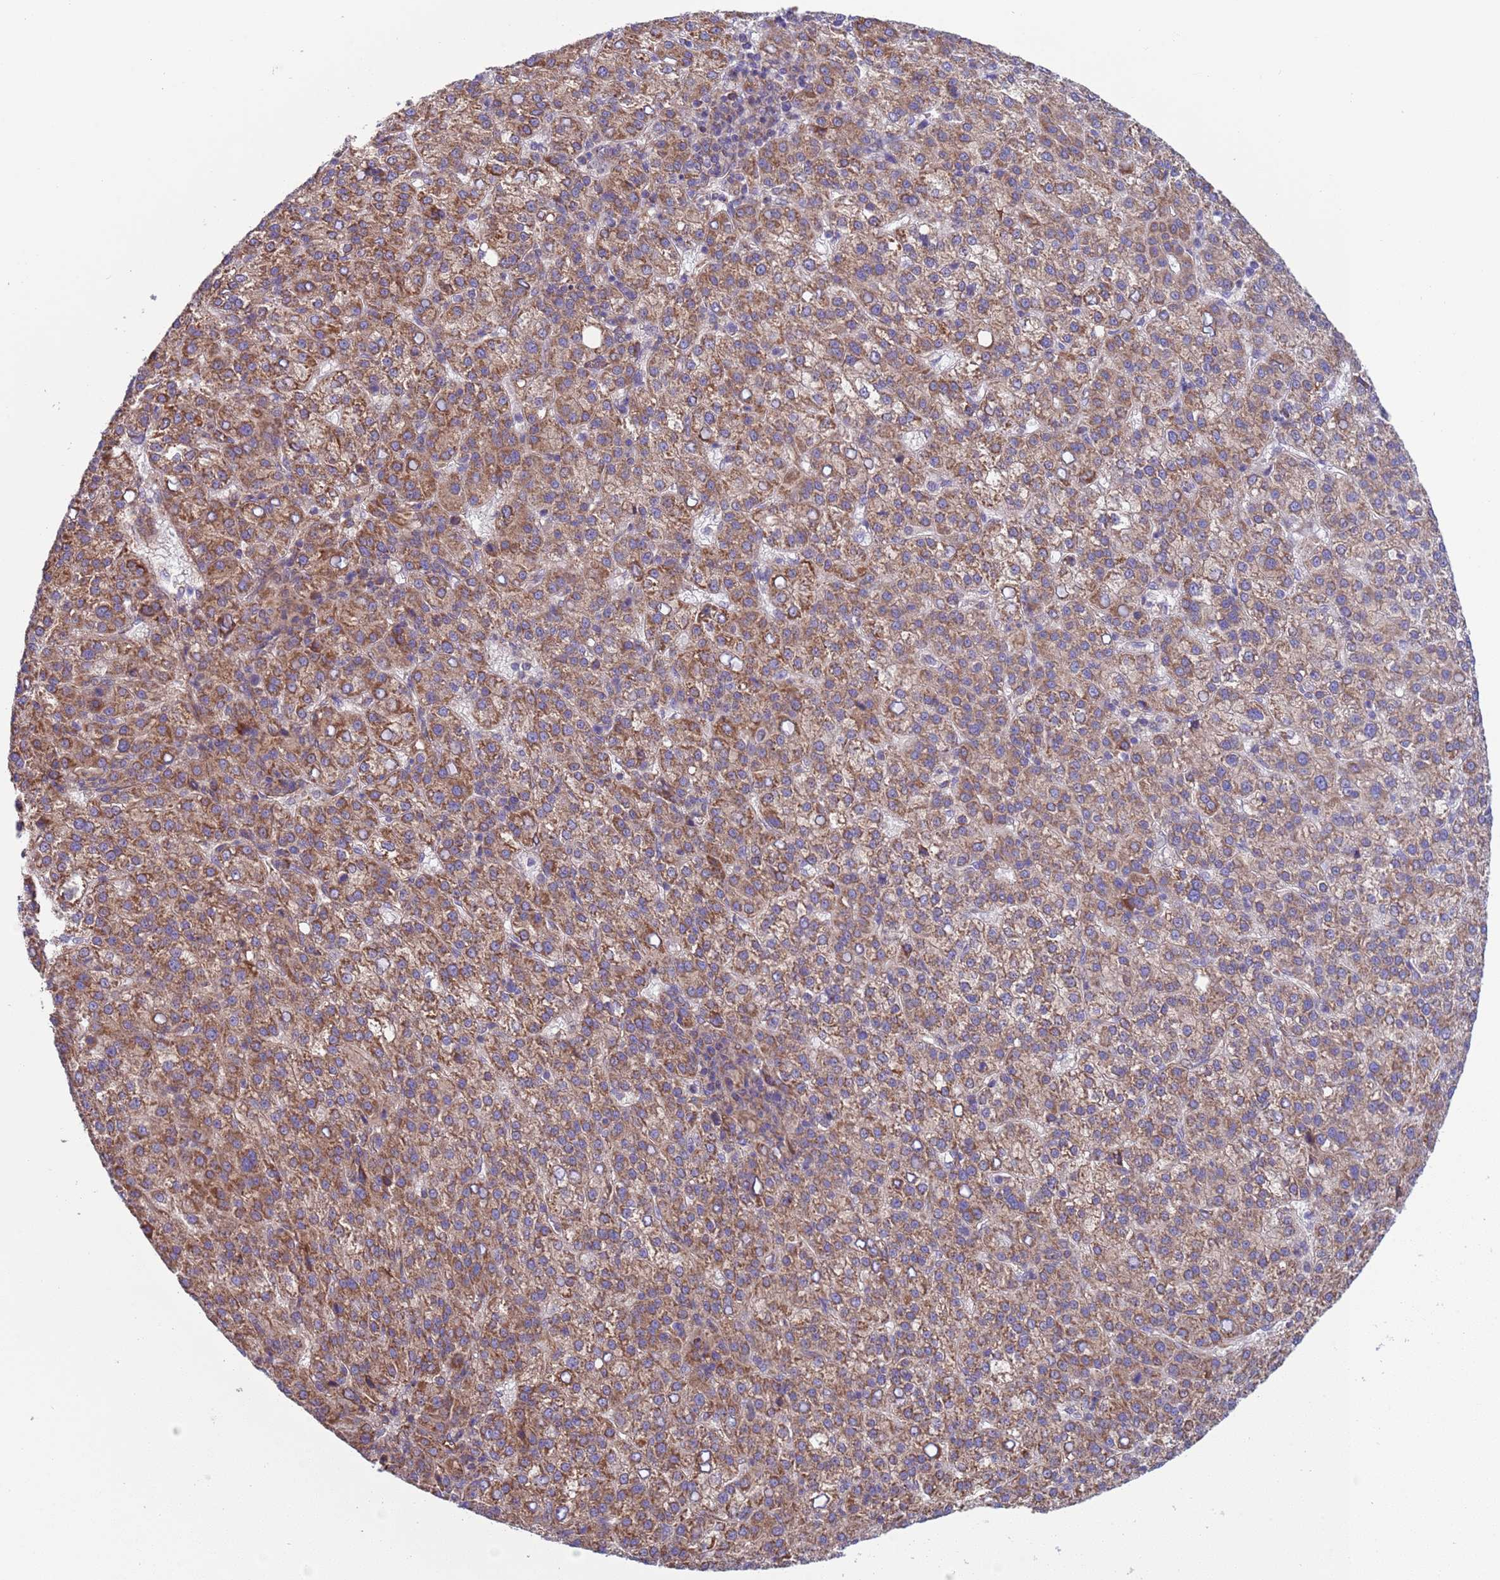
{"staining": {"intensity": "moderate", "quantity": ">75%", "location": "cytoplasmic/membranous"}, "tissue": "liver cancer", "cell_type": "Tumor cells", "image_type": "cancer", "snomed": [{"axis": "morphology", "description": "Carcinoma, Hepatocellular, NOS"}, {"axis": "topography", "description": "Liver"}], "caption": "Hepatocellular carcinoma (liver) stained with immunohistochemistry (IHC) displays moderate cytoplasmic/membranous expression in about >75% of tumor cells.", "gene": "NUDT12", "patient": {"sex": "female", "age": 58}}